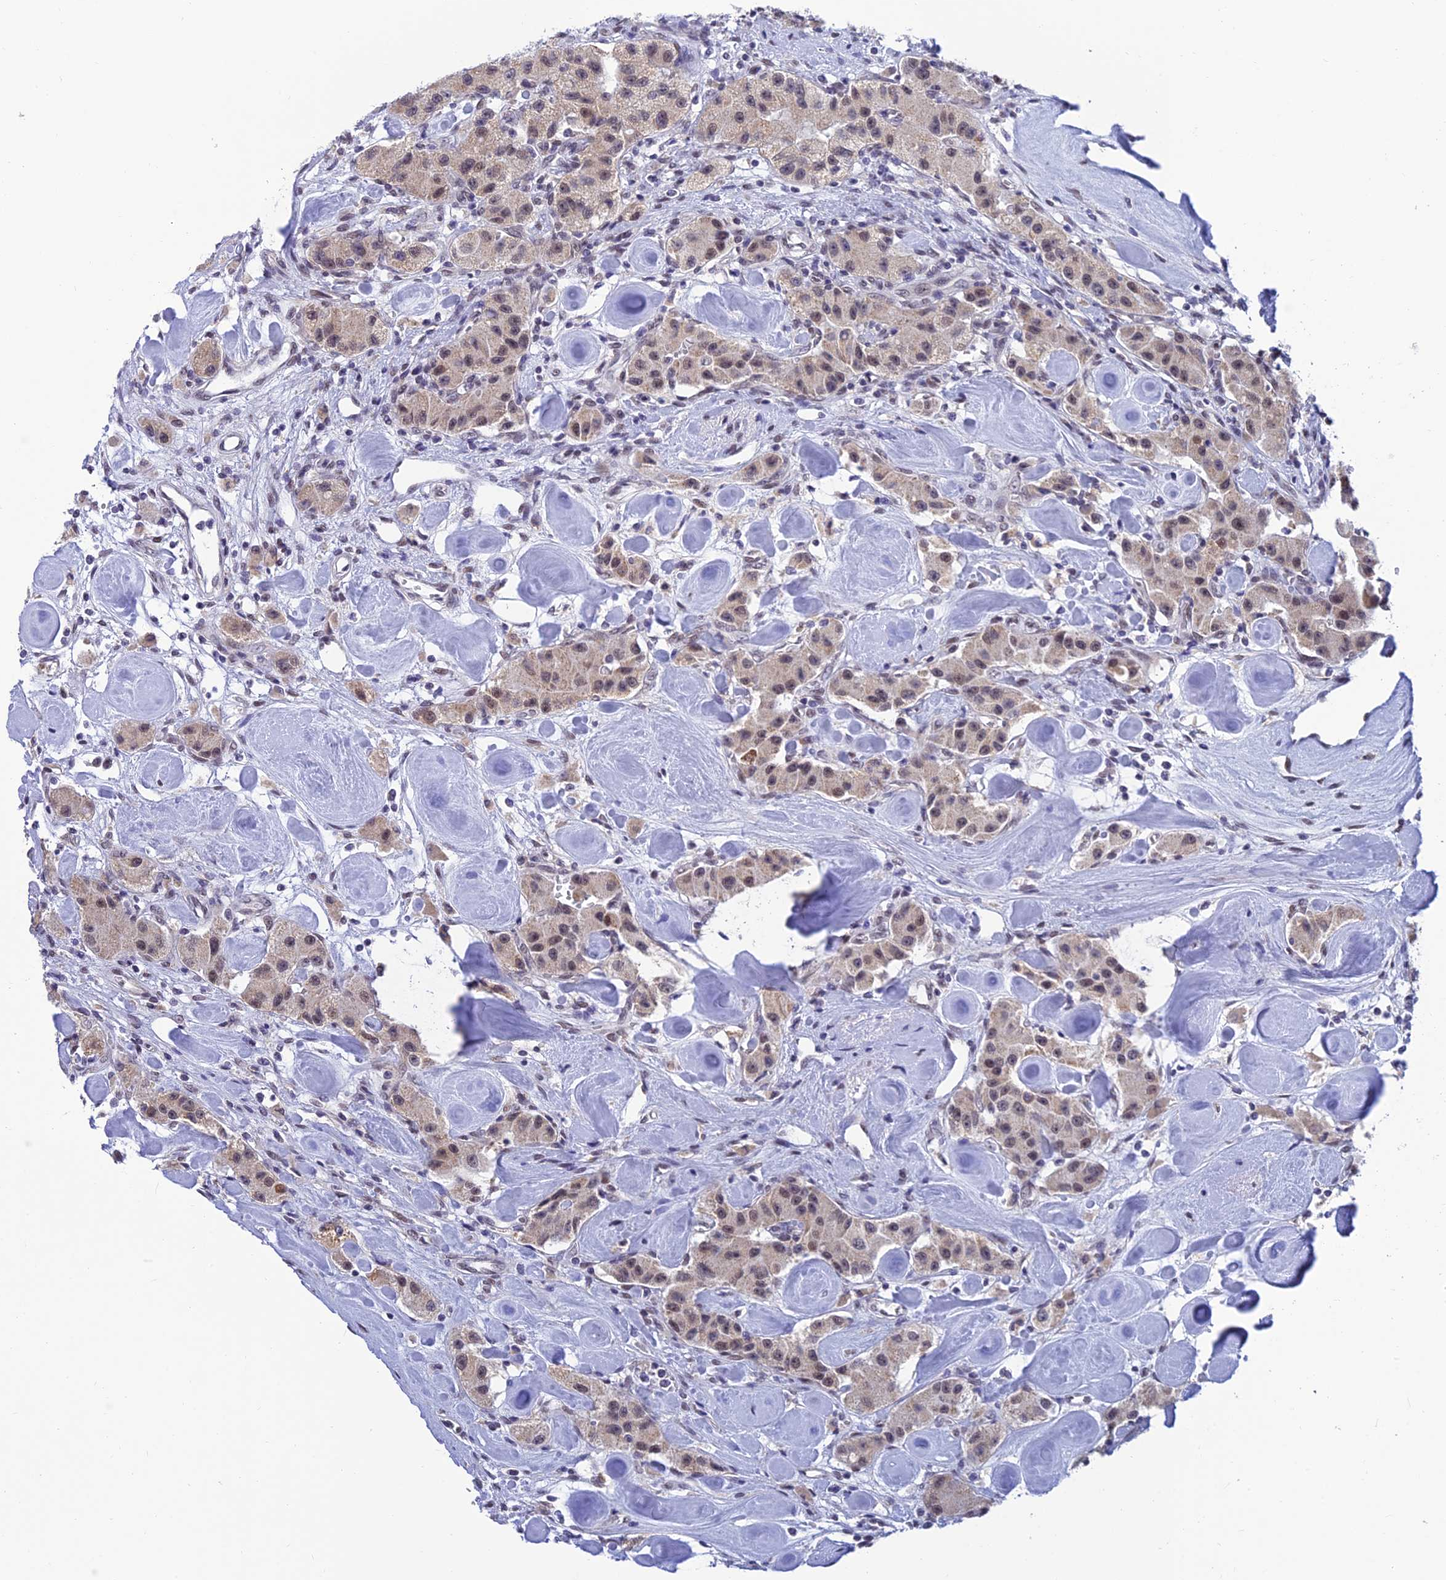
{"staining": {"intensity": "weak", "quantity": ">75%", "location": "cytoplasmic/membranous,nuclear"}, "tissue": "carcinoid", "cell_type": "Tumor cells", "image_type": "cancer", "snomed": [{"axis": "morphology", "description": "Carcinoid, malignant, NOS"}, {"axis": "topography", "description": "Pancreas"}], "caption": "DAB immunohistochemical staining of carcinoid (malignant) reveals weak cytoplasmic/membranous and nuclear protein positivity in approximately >75% of tumor cells.", "gene": "C2orf49", "patient": {"sex": "male", "age": 41}}